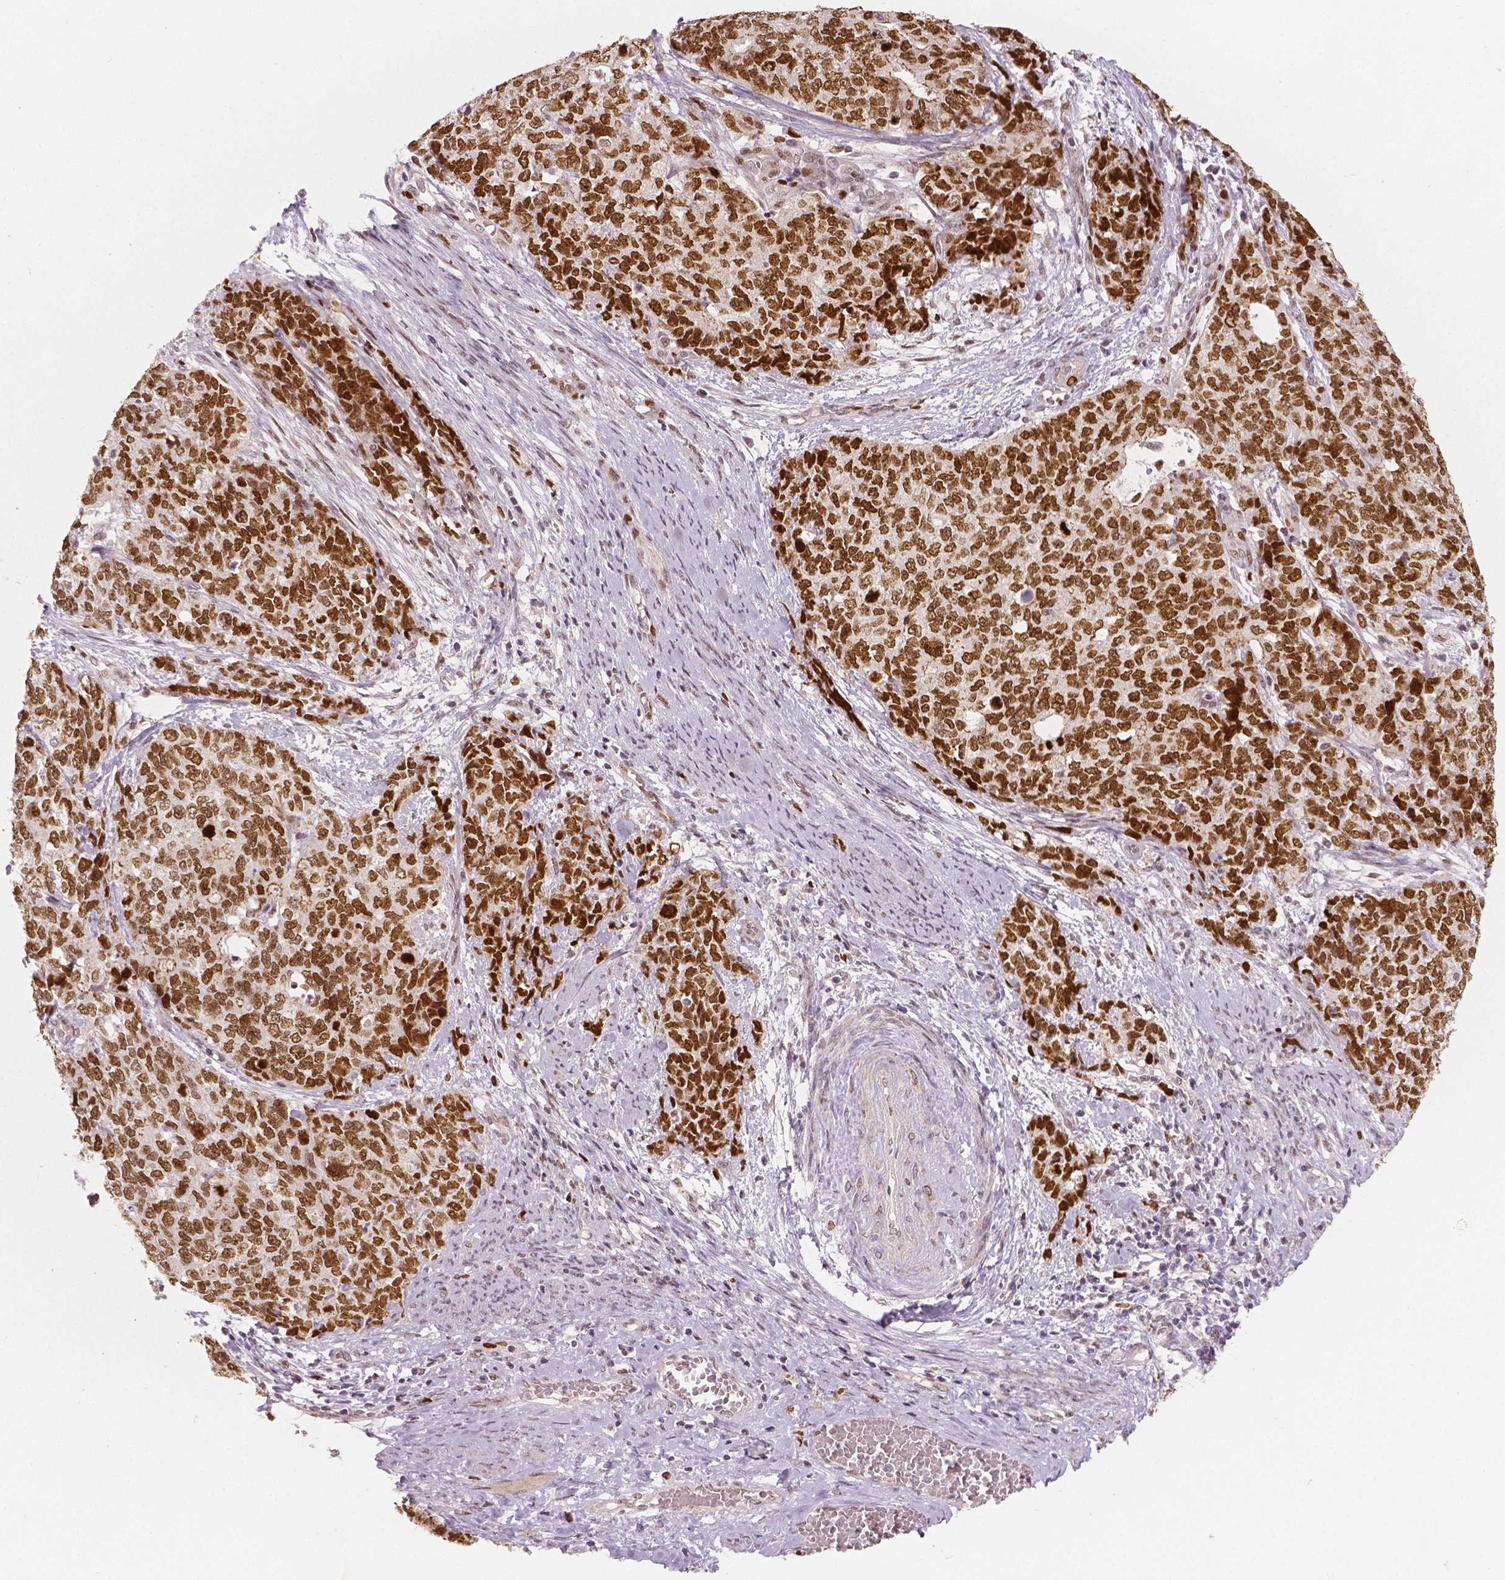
{"staining": {"intensity": "strong", "quantity": ">75%", "location": "nuclear"}, "tissue": "cervical cancer", "cell_type": "Tumor cells", "image_type": "cancer", "snomed": [{"axis": "morphology", "description": "Squamous cell carcinoma, NOS"}, {"axis": "topography", "description": "Cervix"}], "caption": "This photomicrograph reveals IHC staining of human cervical squamous cell carcinoma, with high strong nuclear positivity in approximately >75% of tumor cells.", "gene": "NSD2", "patient": {"sex": "female", "age": 63}}